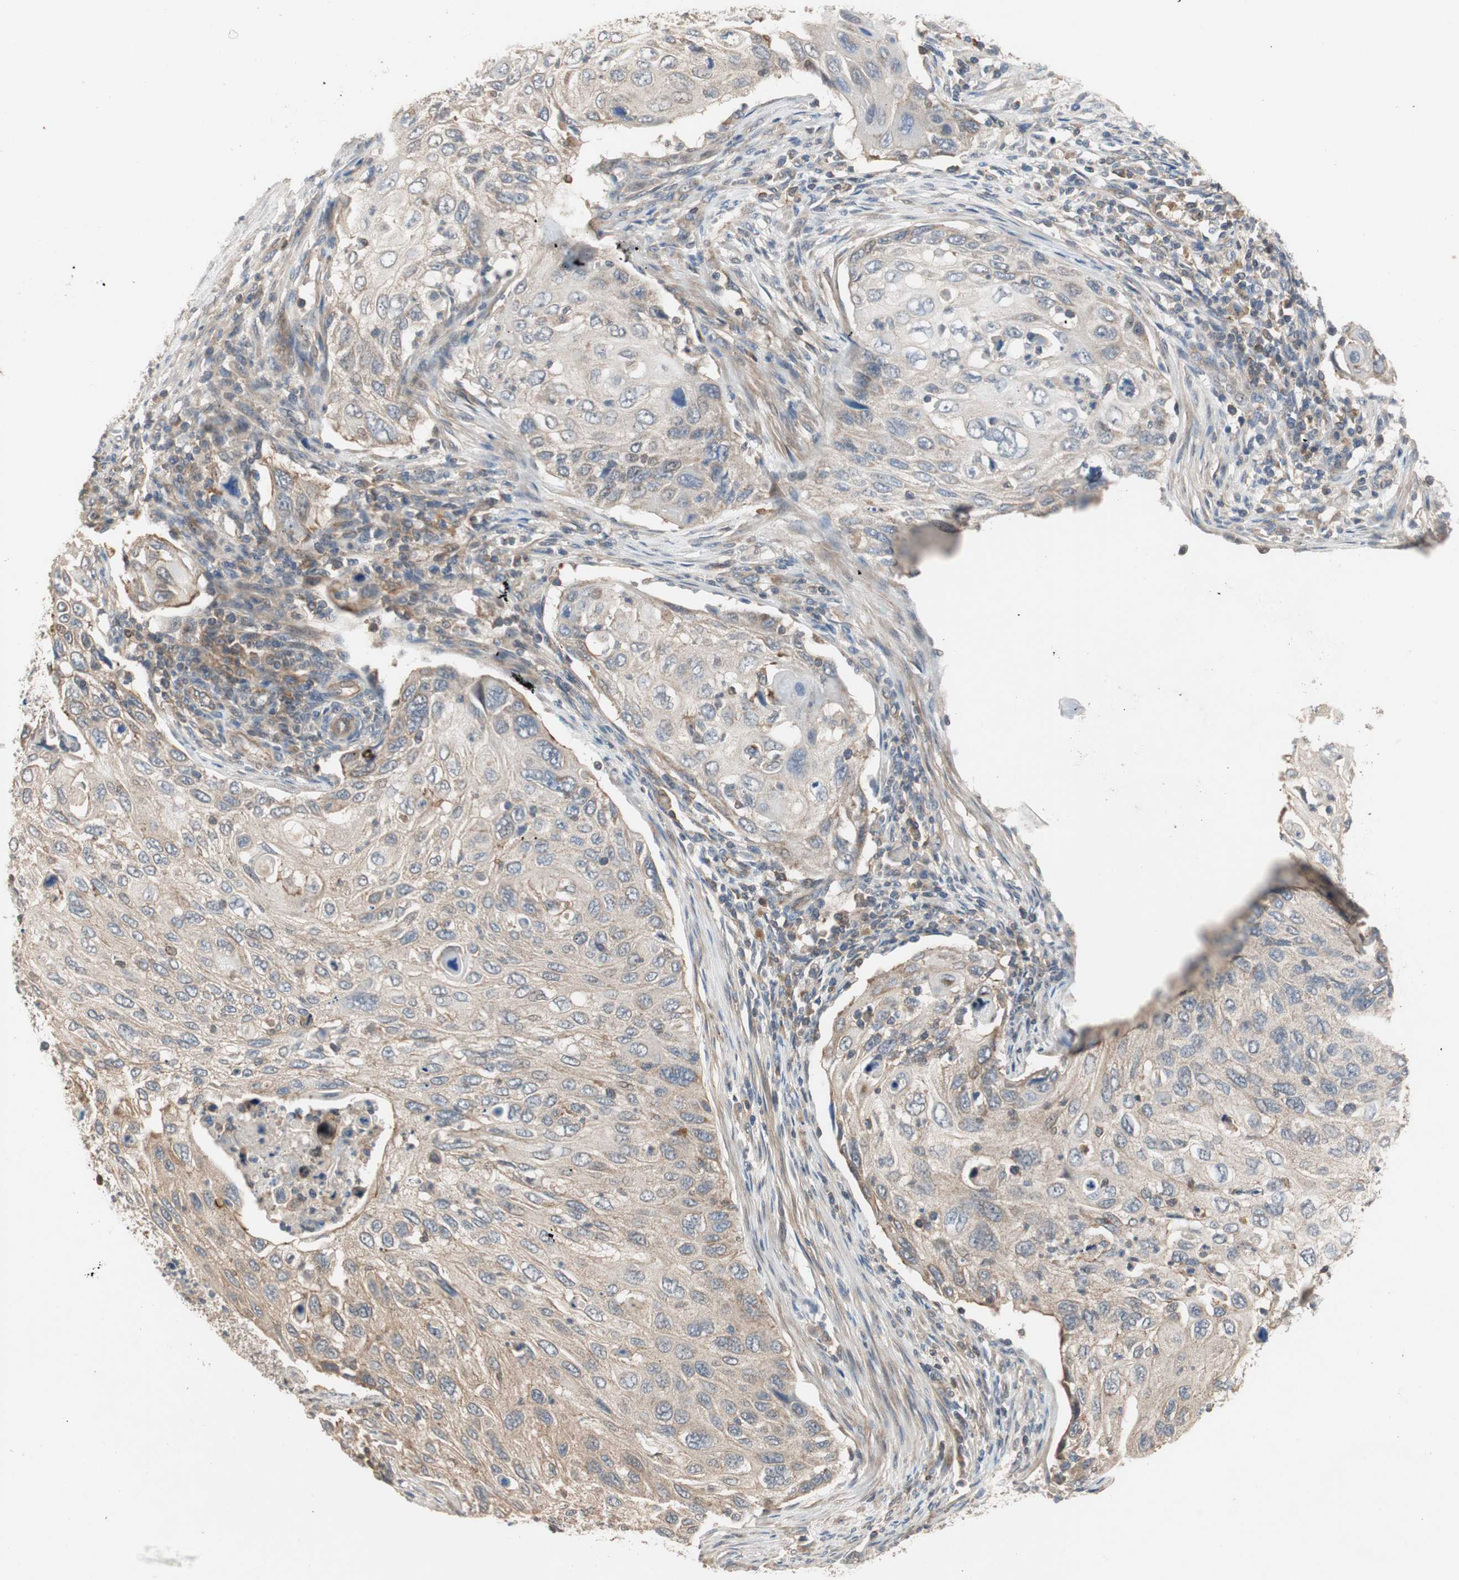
{"staining": {"intensity": "weak", "quantity": "25%-75%", "location": "cytoplasmic/membranous"}, "tissue": "cervical cancer", "cell_type": "Tumor cells", "image_type": "cancer", "snomed": [{"axis": "morphology", "description": "Squamous cell carcinoma, NOS"}, {"axis": "topography", "description": "Cervix"}], "caption": "Human cervical cancer stained with a brown dye displays weak cytoplasmic/membranous positive expression in approximately 25%-75% of tumor cells.", "gene": "MAP4K2", "patient": {"sex": "female", "age": 70}}